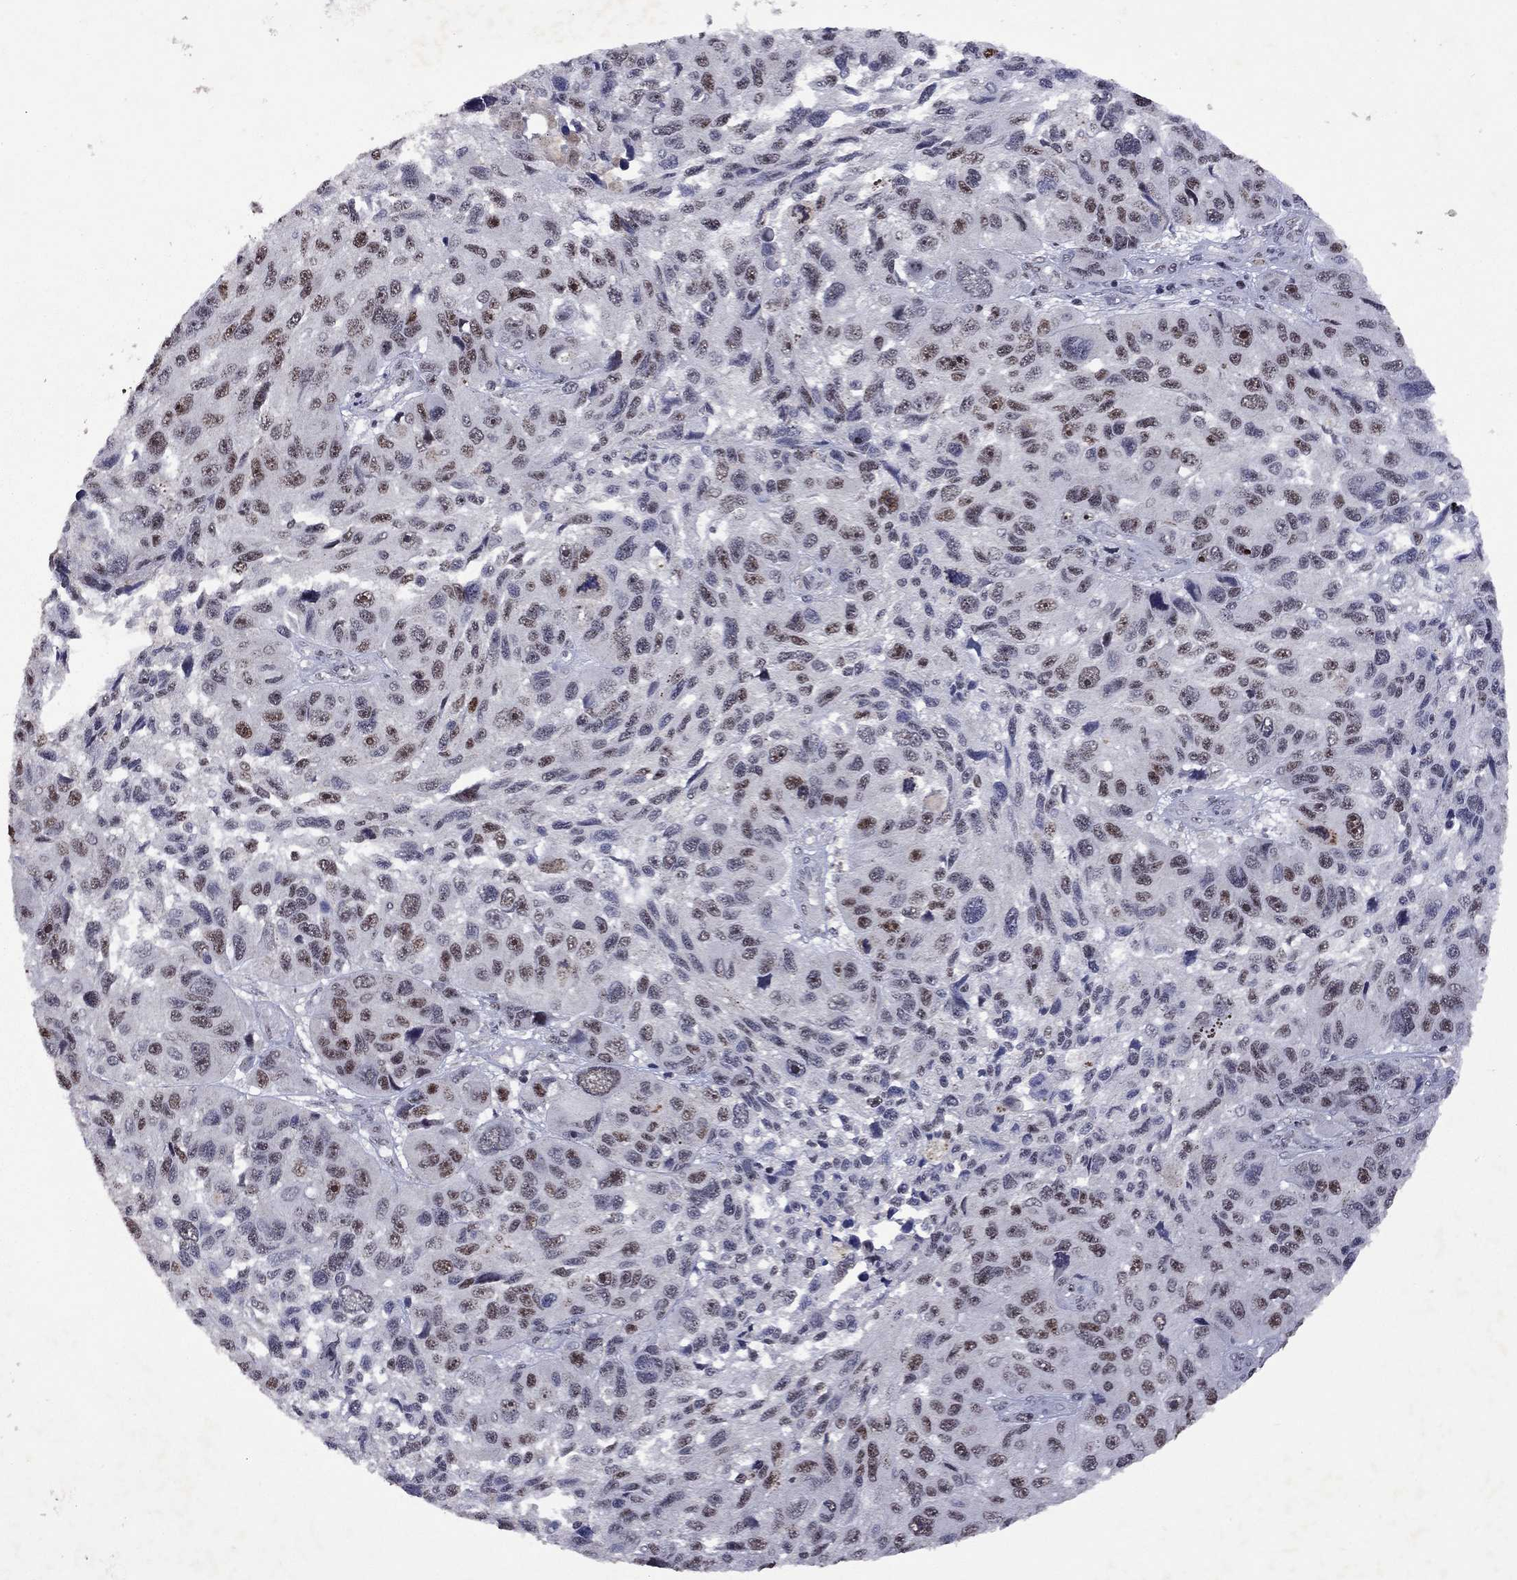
{"staining": {"intensity": "moderate", "quantity": "25%-75%", "location": "nuclear"}, "tissue": "melanoma", "cell_type": "Tumor cells", "image_type": "cancer", "snomed": [{"axis": "morphology", "description": "Malignant melanoma, NOS"}, {"axis": "topography", "description": "Skin"}], "caption": "A brown stain highlights moderate nuclear positivity of a protein in human melanoma tumor cells.", "gene": "SPOUT1", "patient": {"sex": "male", "age": 53}}